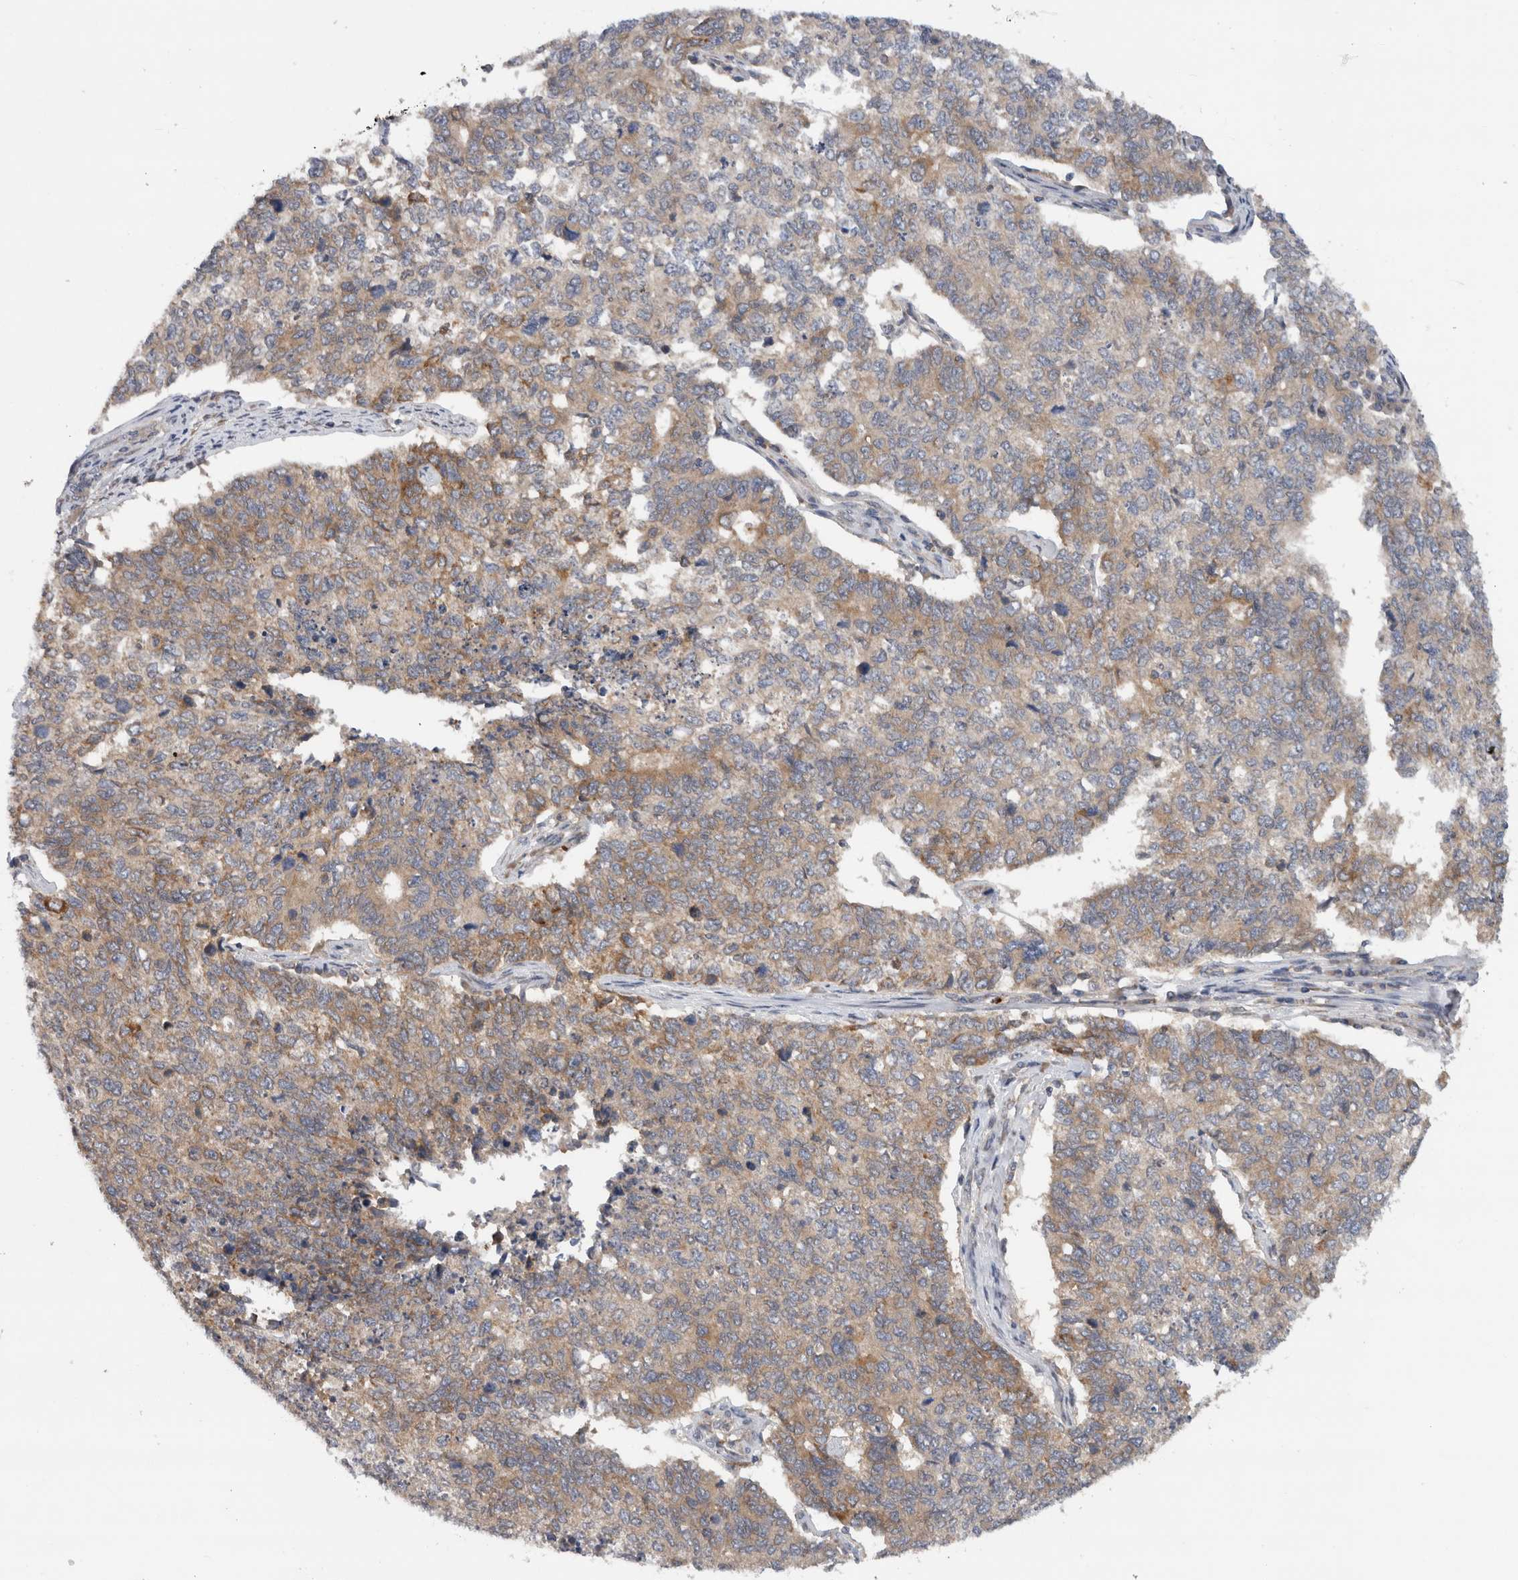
{"staining": {"intensity": "weak", "quantity": "25%-75%", "location": "cytoplasmic/membranous"}, "tissue": "cervical cancer", "cell_type": "Tumor cells", "image_type": "cancer", "snomed": [{"axis": "morphology", "description": "Squamous cell carcinoma, NOS"}, {"axis": "topography", "description": "Cervix"}], "caption": "Weak cytoplasmic/membranous protein positivity is seen in about 25%-75% of tumor cells in squamous cell carcinoma (cervical).", "gene": "PDCD2", "patient": {"sex": "female", "age": 63}}